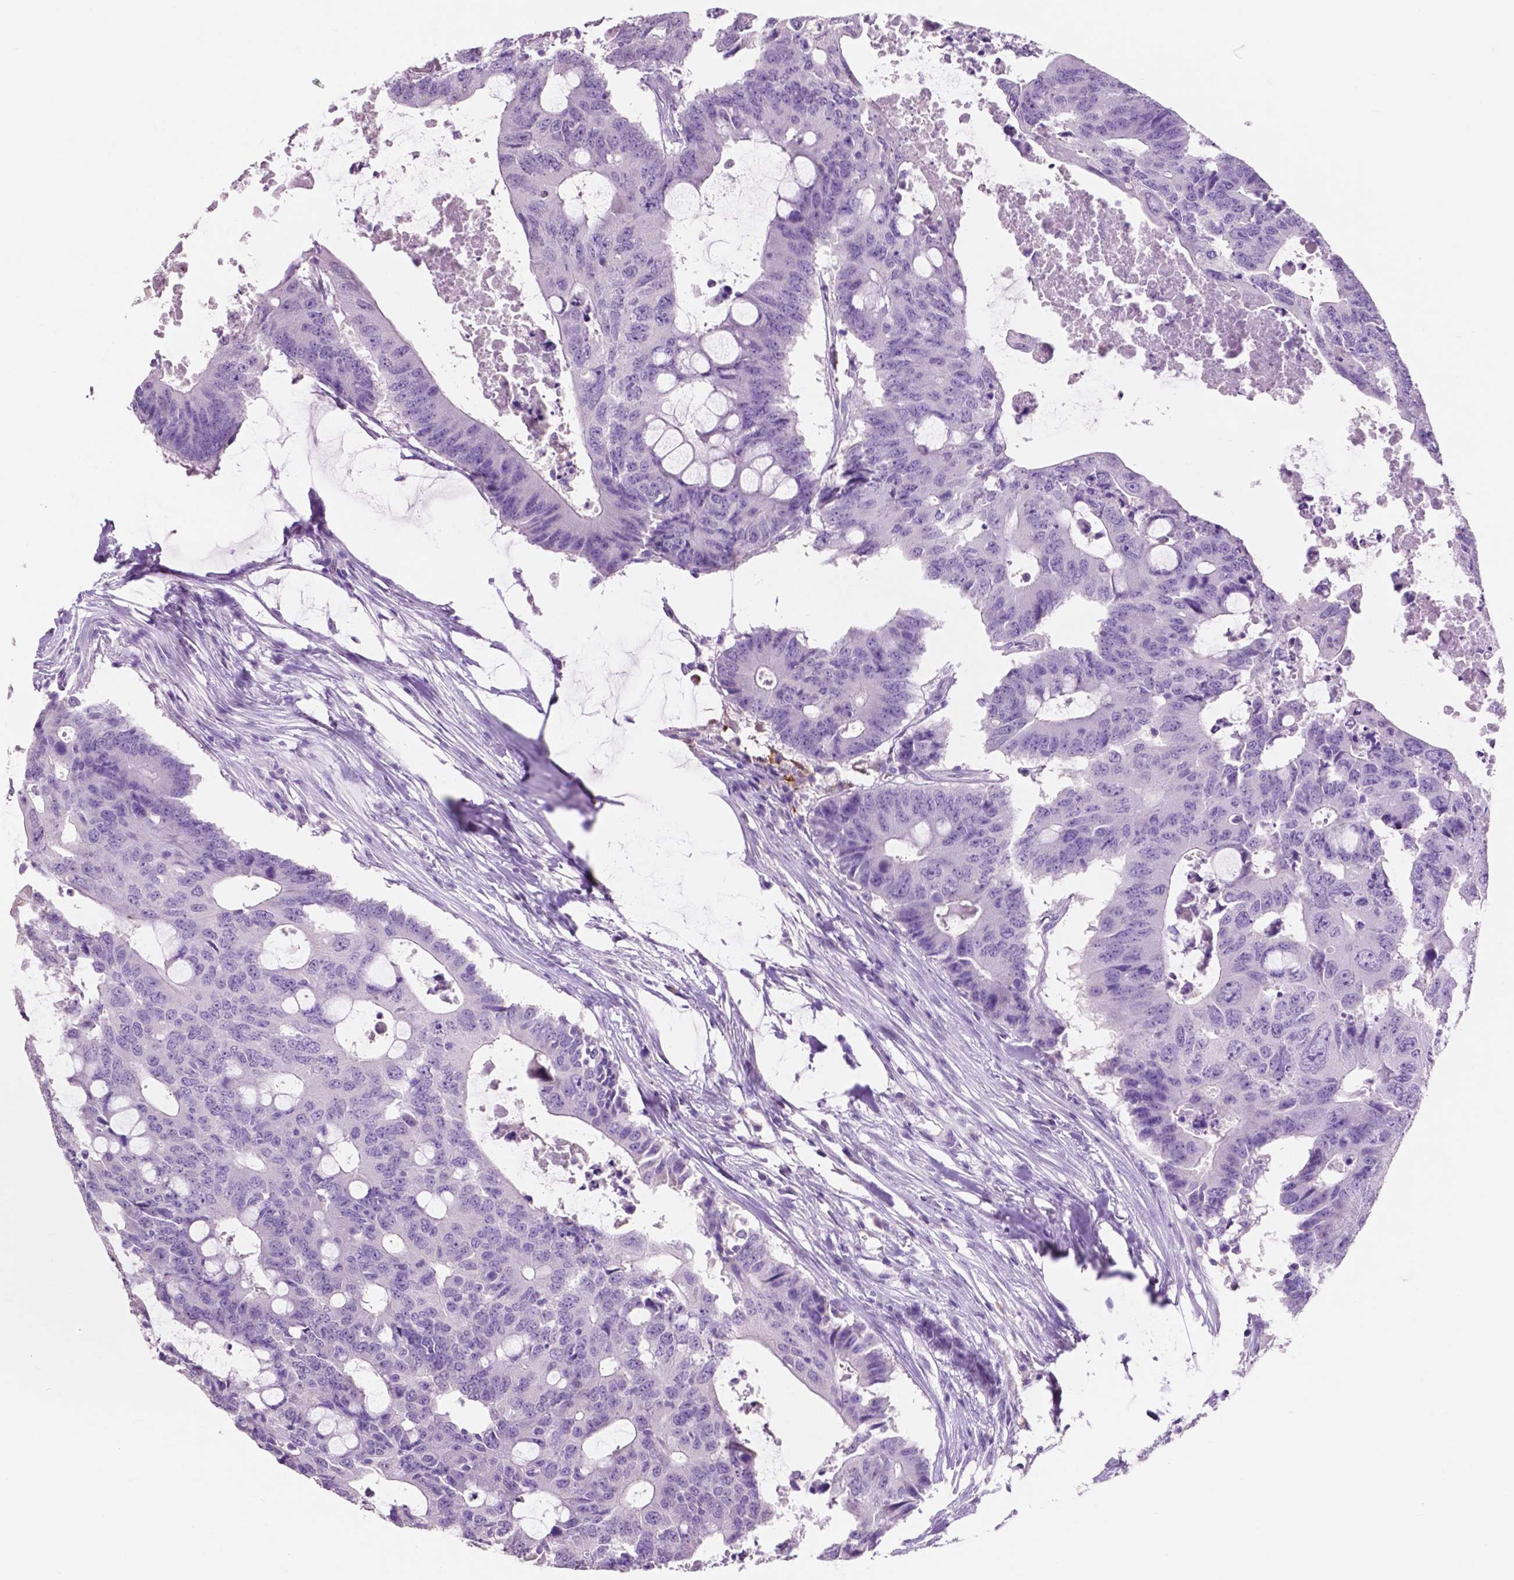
{"staining": {"intensity": "negative", "quantity": "none", "location": "none"}, "tissue": "colorectal cancer", "cell_type": "Tumor cells", "image_type": "cancer", "snomed": [{"axis": "morphology", "description": "Adenocarcinoma, NOS"}, {"axis": "topography", "description": "Colon"}], "caption": "This is an IHC histopathology image of human colorectal cancer (adenocarcinoma). There is no expression in tumor cells.", "gene": "IDO1", "patient": {"sex": "male", "age": 71}}